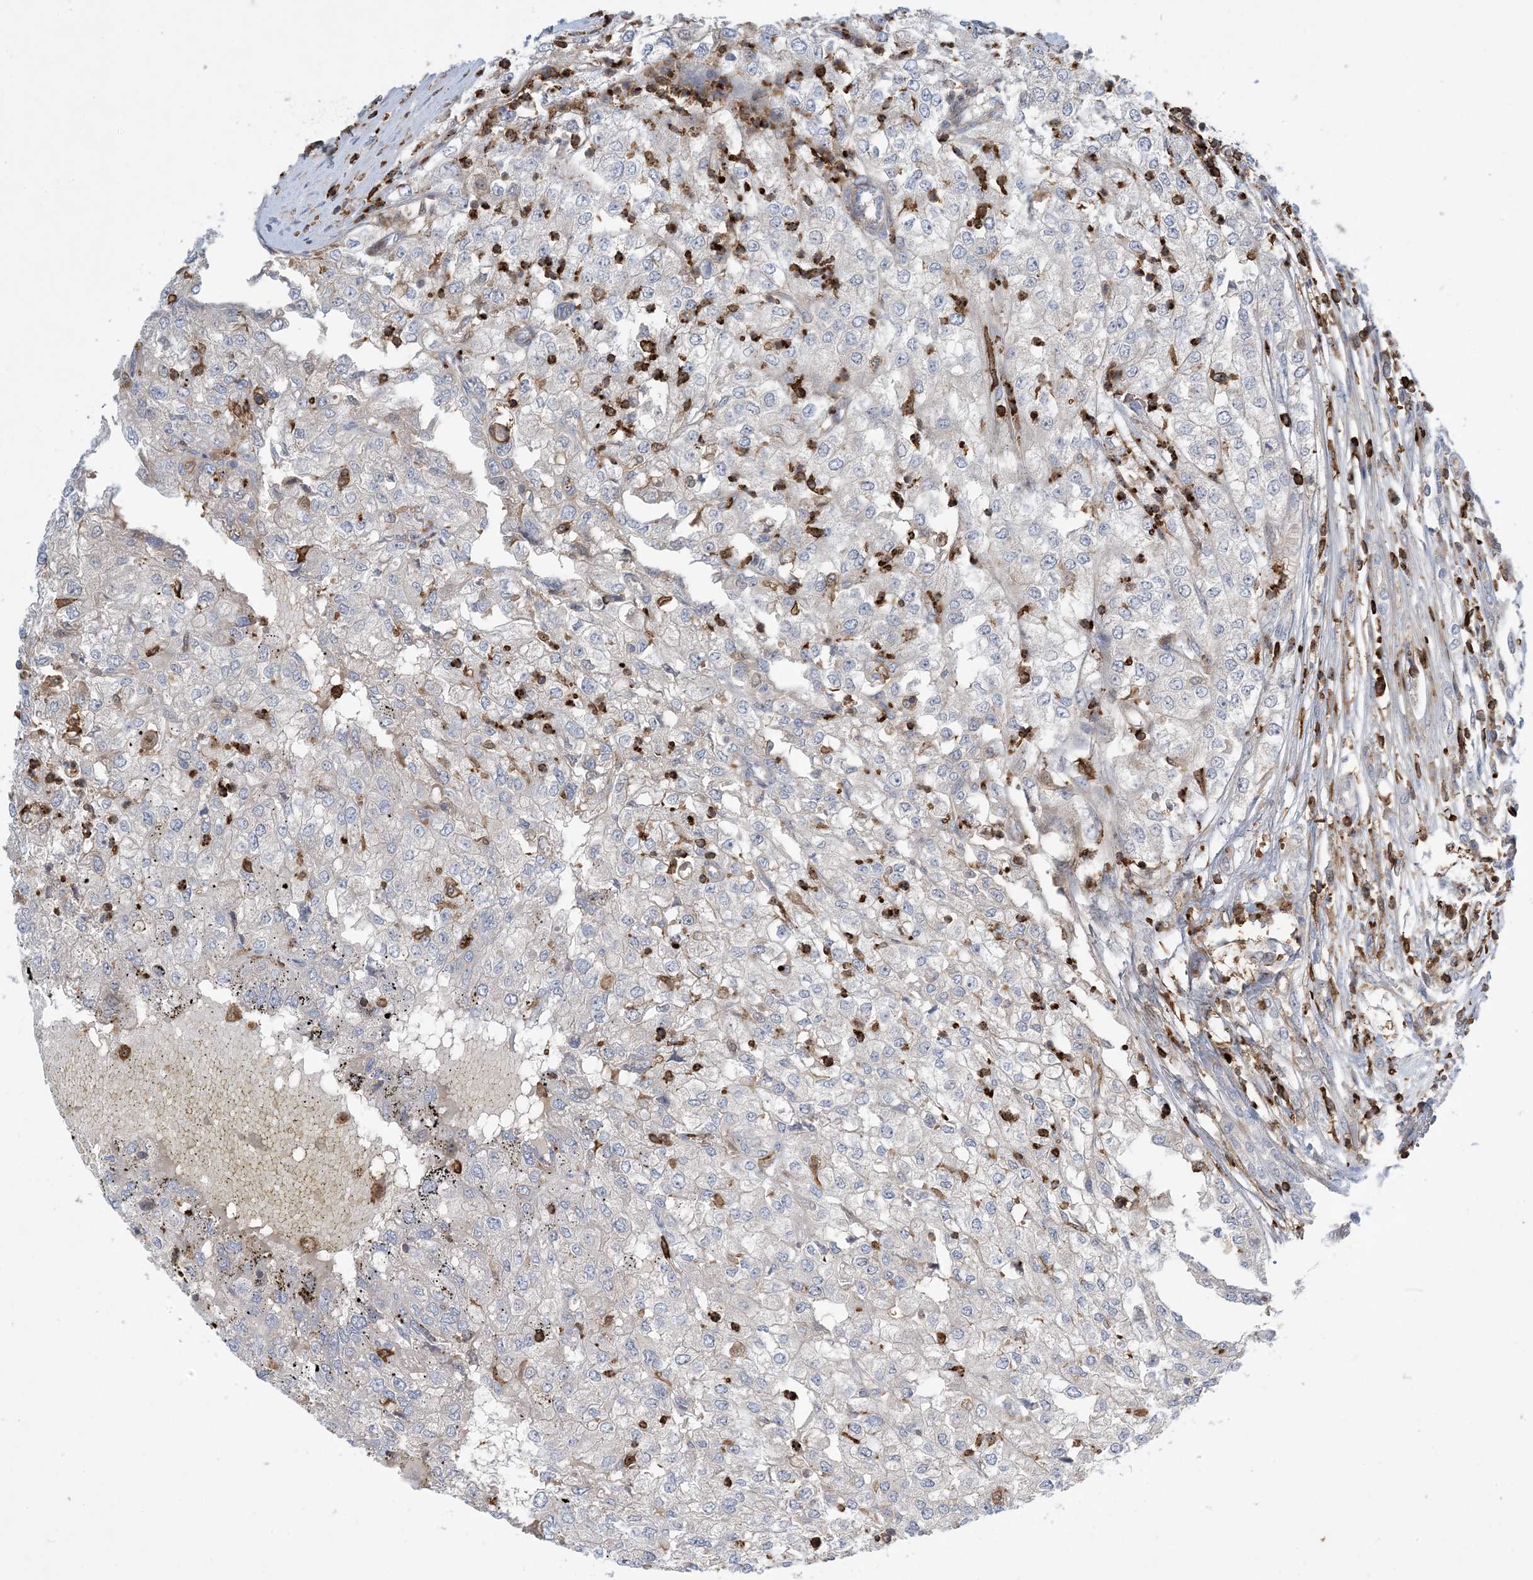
{"staining": {"intensity": "negative", "quantity": "none", "location": "none"}, "tissue": "renal cancer", "cell_type": "Tumor cells", "image_type": "cancer", "snomed": [{"axis": "morphology", "description": "Adenocarcinoma, NOS"}, {"axis": "topography", "description": "Kidney"}], "caption": "The photomicrograph demonstrates no staining of tumor cells in adenocarcinoma (renal).", "gene": "AK9", "patient": {"sex": "female", "age": 54}}